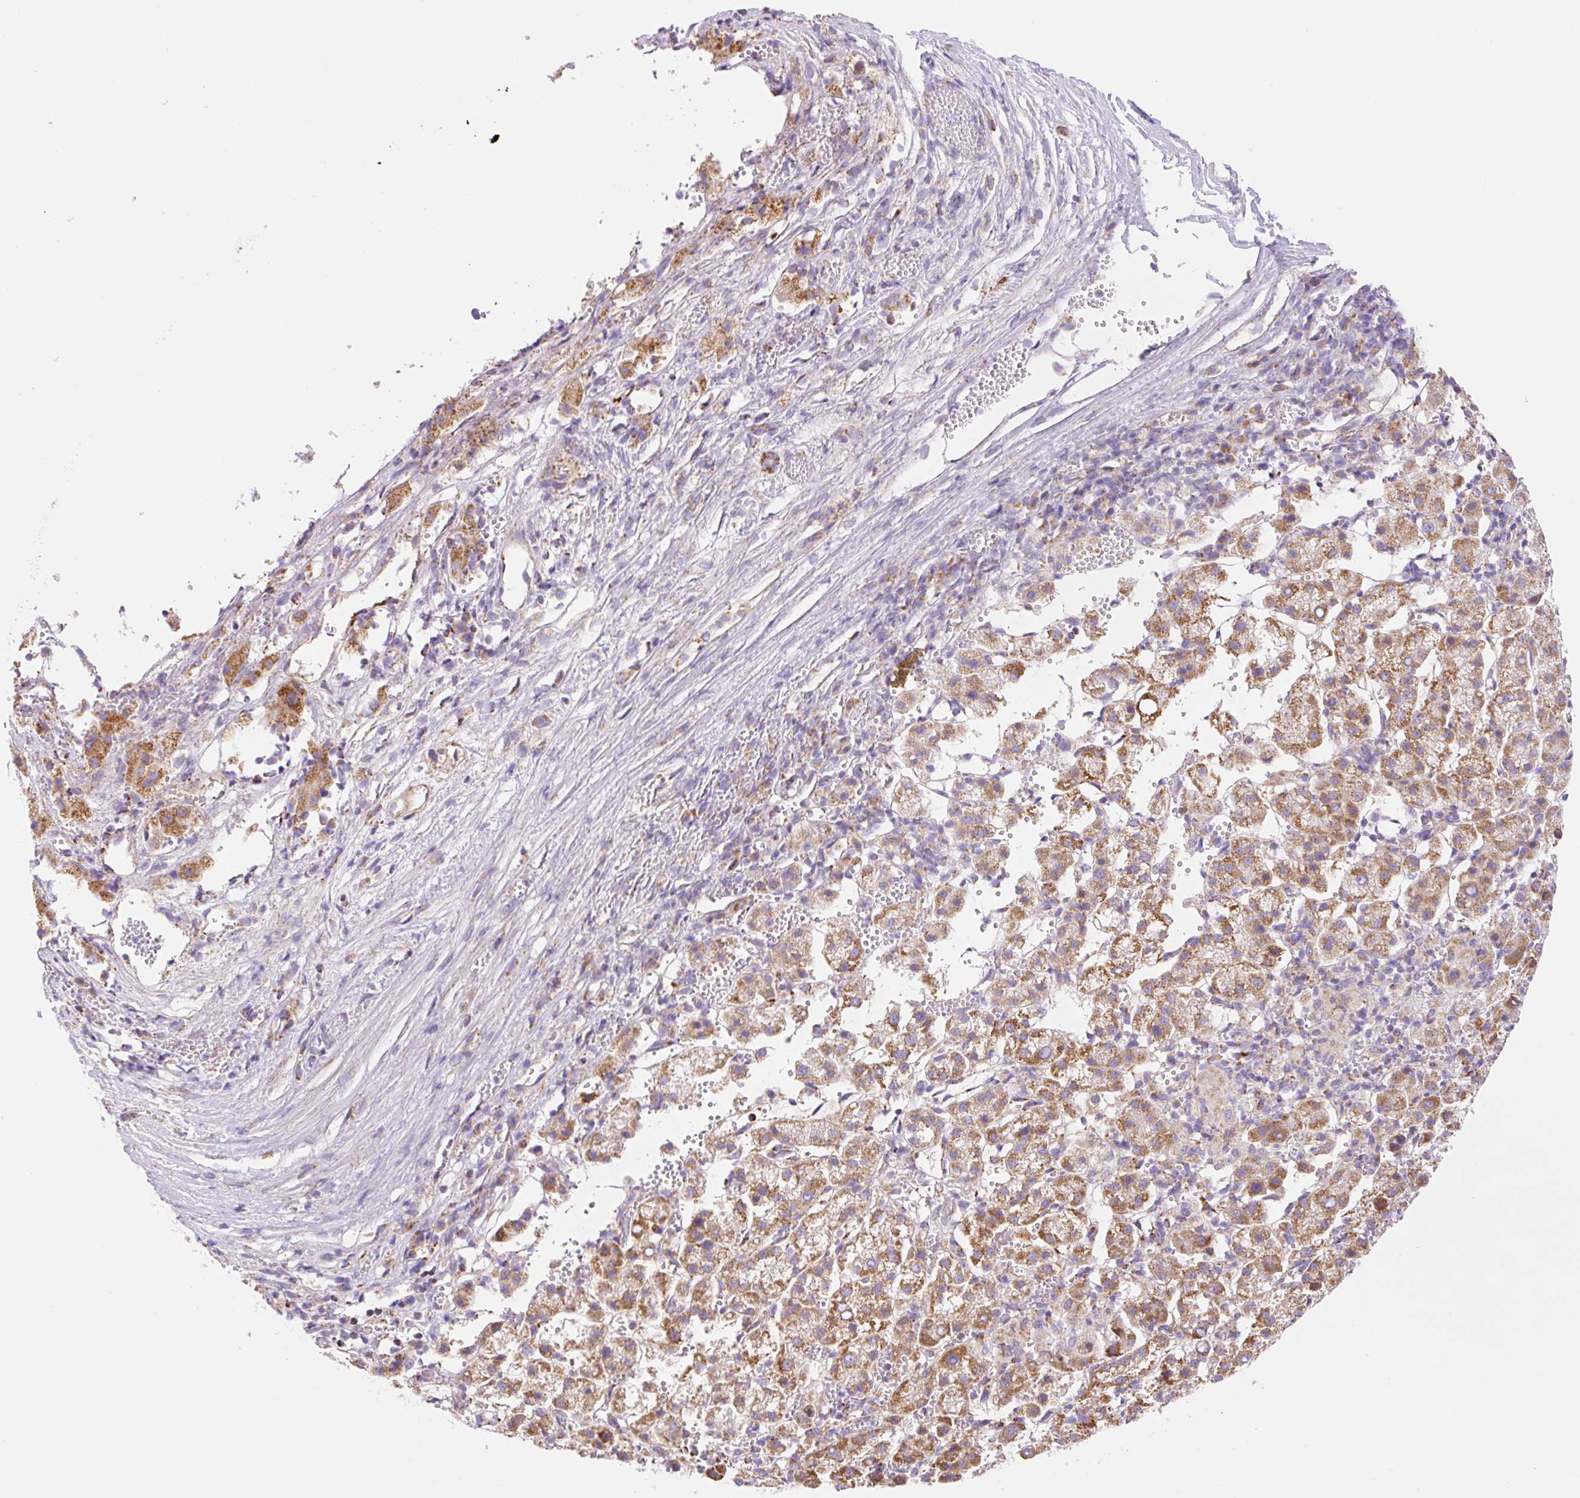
{"staining": {"intensity": "moderate", "quantity": ">75%", "location": "cytoplasmic/membranous"}, "tissue": "liver cancer", "cell_type": "Tumor cells", "image_type": "cancer", "snomed": [{"axis": "morphology", "description": "Carcinoma, Hepatocellular, NOS"}, {"axis": "topography", "description": "Liver"}], "caption": "IHC staining of liver cancer (hepatocellular carcinoma), which exhibits medium levels of moderate cytoplasmic/membranous positivity in about >75% of tumor cells indicating moderate cytoplasmic/membranous protein expression. The staining was performed using DAB (3,3'-diaminobenzidine) (brown) for protein detection and nuclei were counterstained in hematoxylin (blue).", "gene": "ETNK2", "patient": {"sex": "female", "age": 58}}